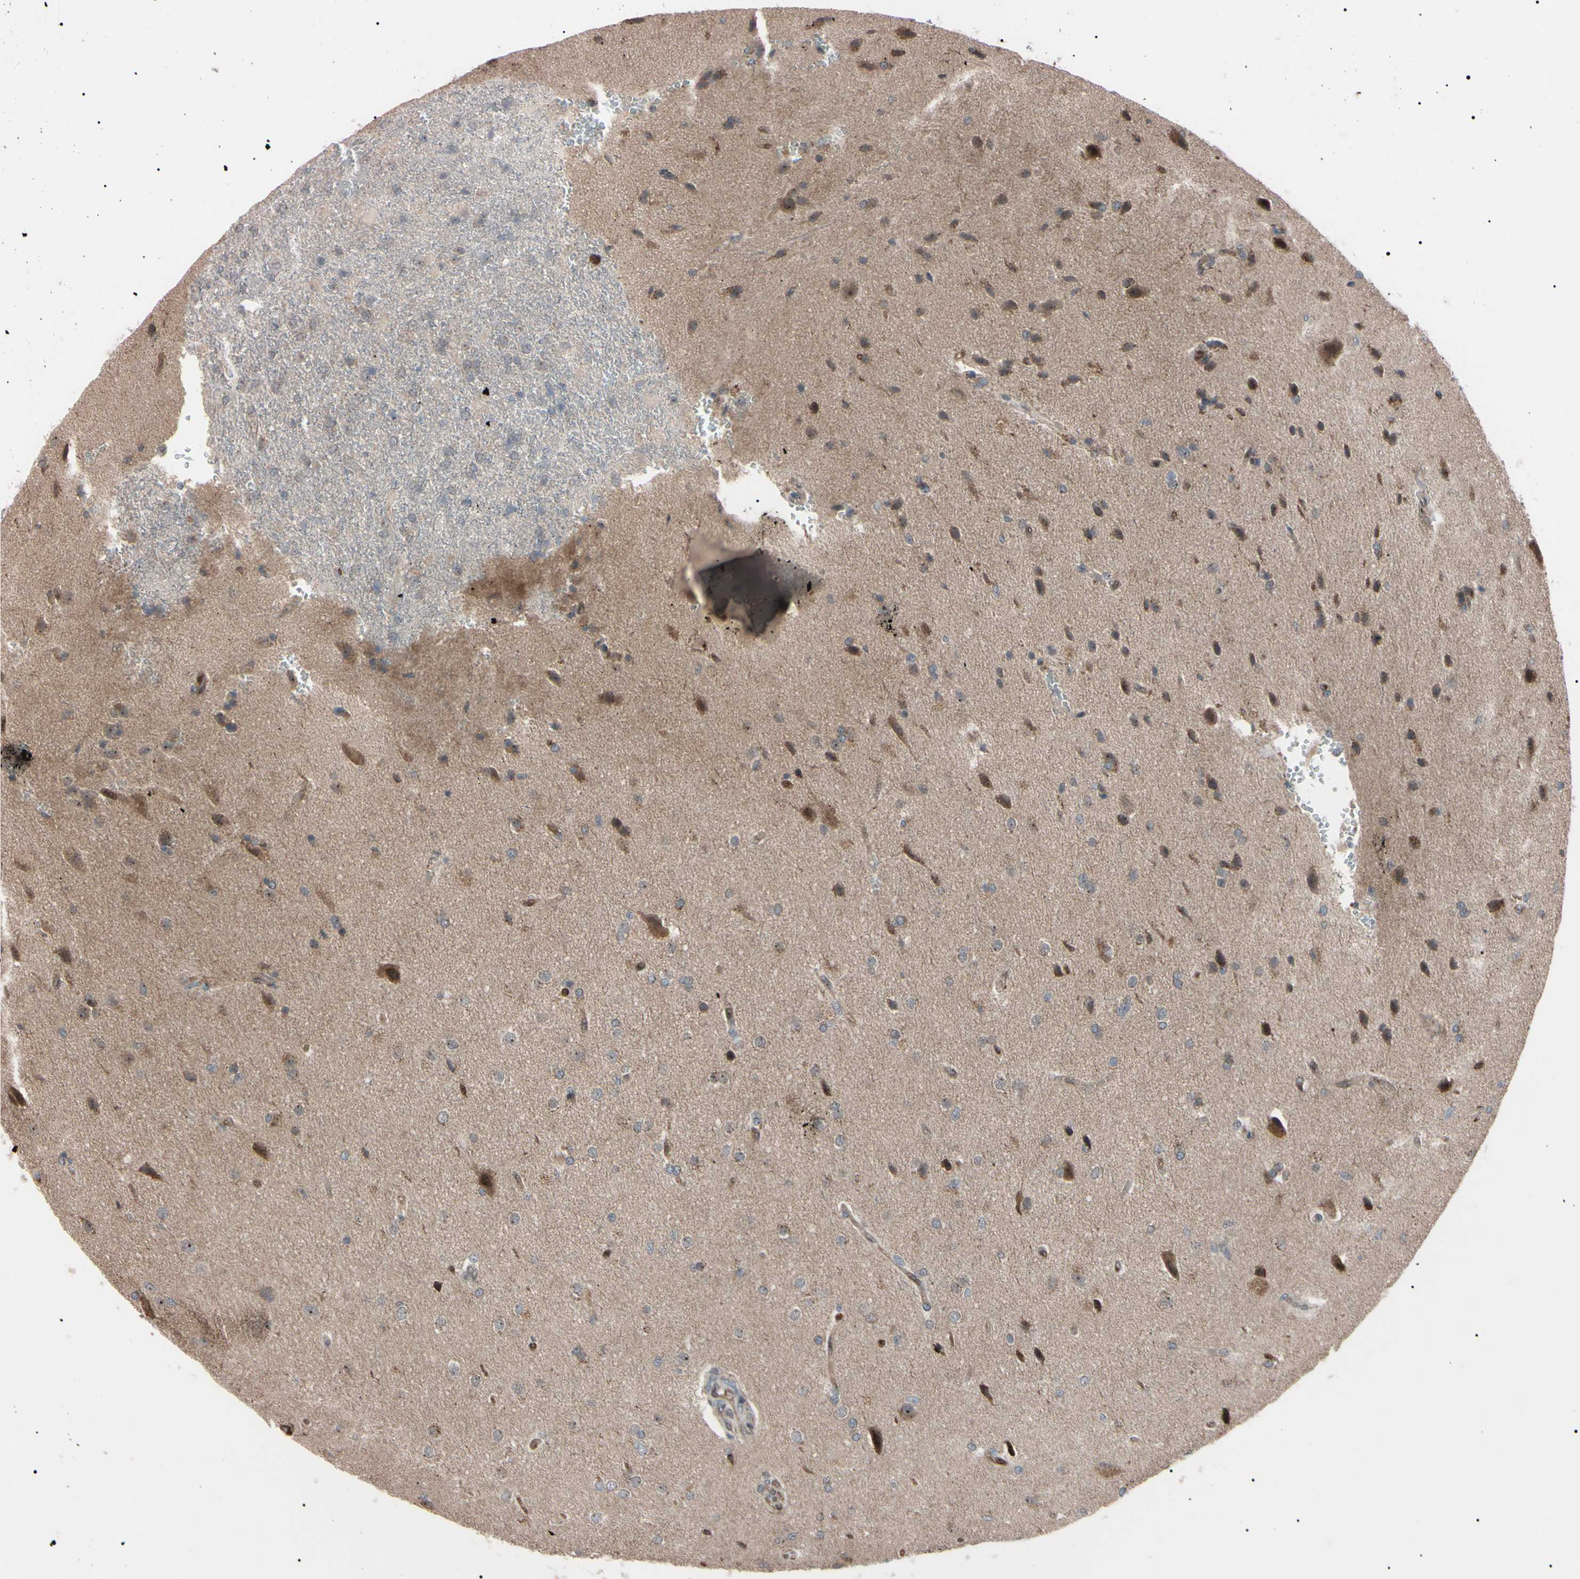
{"staining": {"intensity": "moderate", "quantity": "<25%", "location": "cytoplasmic/membranous,nuclear"}, "tissue": "glioma", "cell_type": "Tumor cells", "image_type": "cancer", "snomed": [{"axis": "morphology", "description": "Glioma, malignant, High grade"}, {"axis": "topography", "description": "Brain"}], "caption": "Moderate cytoplasmic/membranous and nuclear positivity is appreciated in about <25% of tumor cells in high-grade glioma (malignant).", "gene": "TRAF5", "patient": {"sex": "male", "age": 71}}